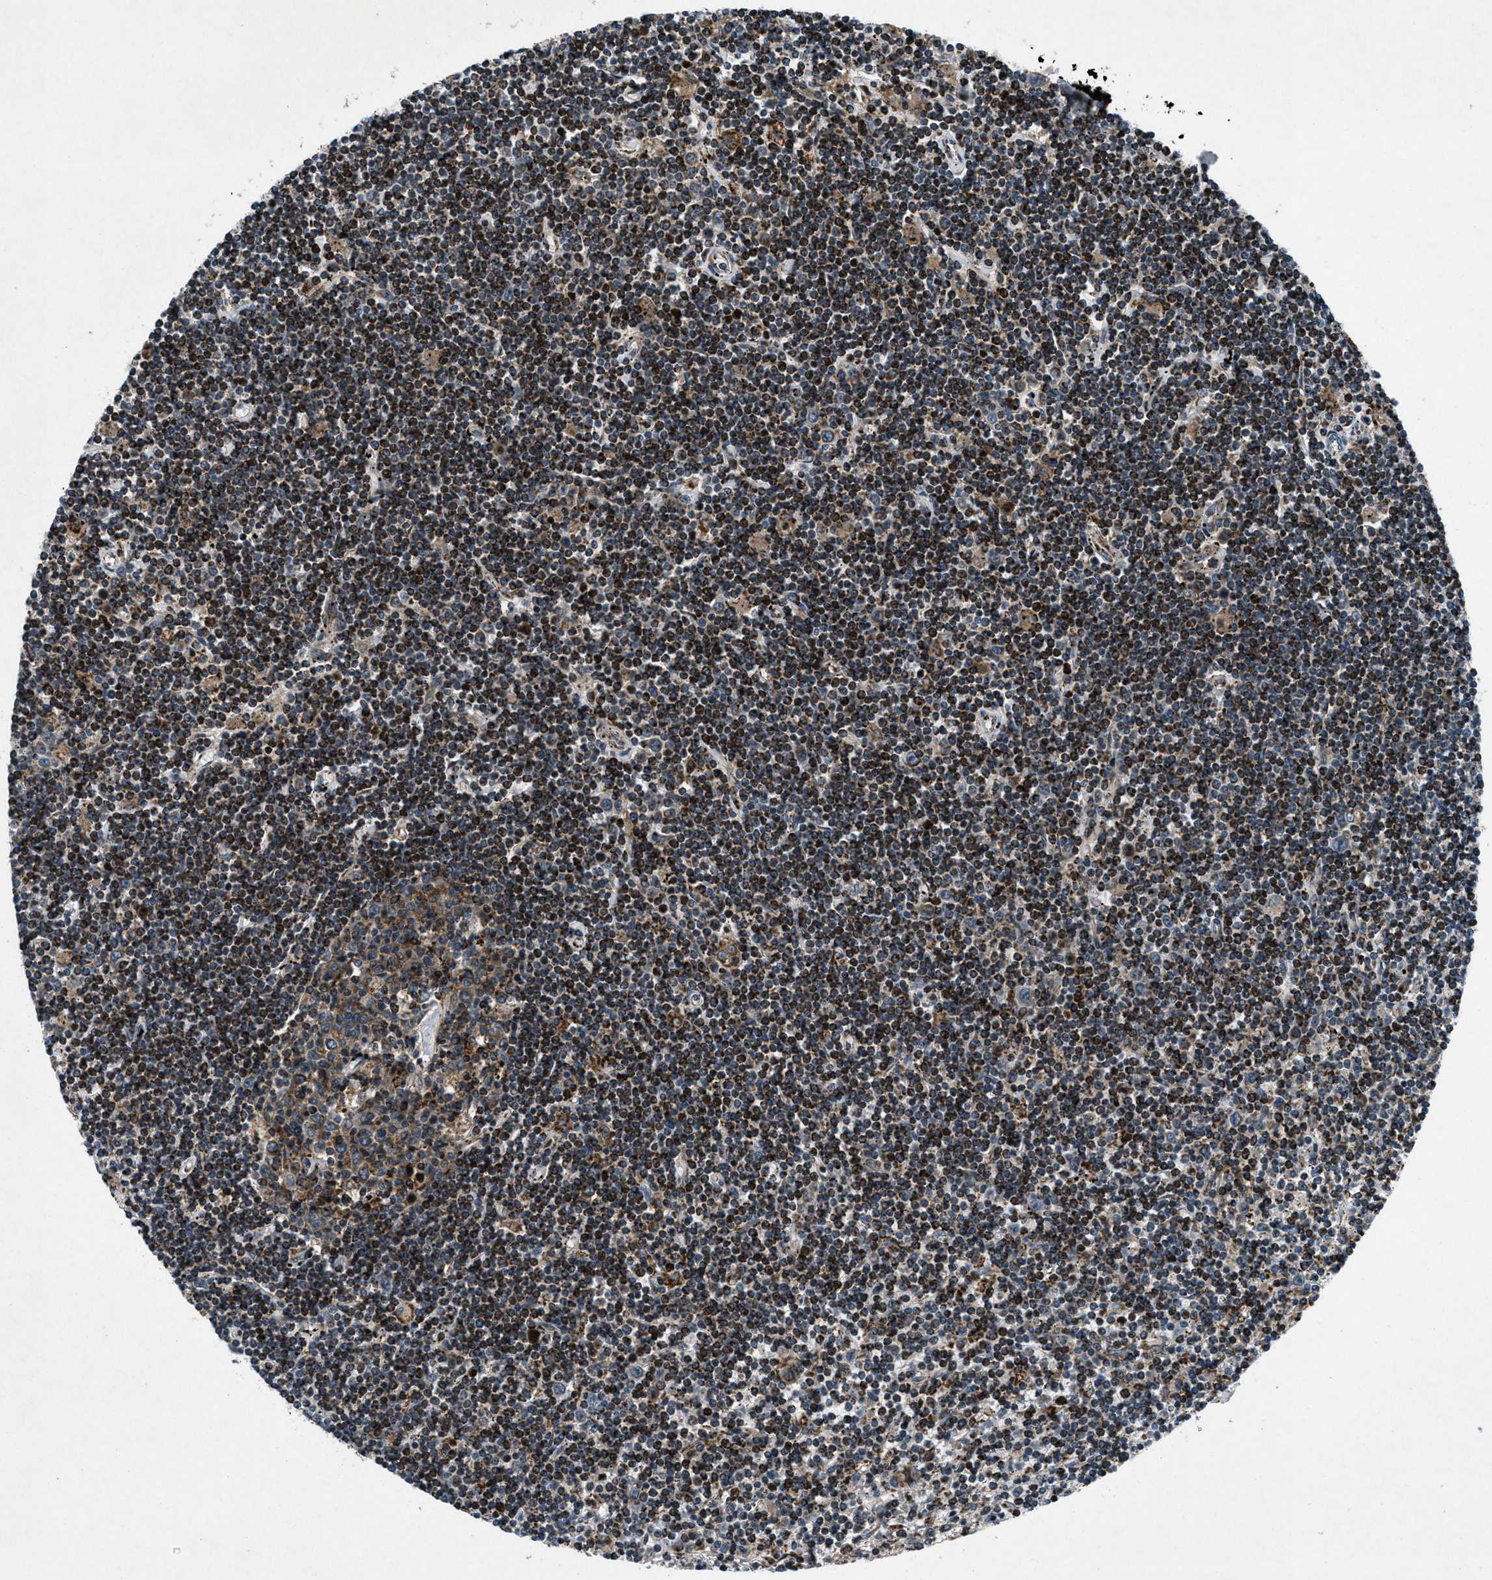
{"staining": {"intensity": "strong", "quantity": ">75%", "location": "cytoplasmic/membranous"}, "tissue": "lymphoma", "cell_type": "Tumor cells", "image_type": "cancer", "snomed": [{"axis": "morphology", "description": "Malignant lymphoma, non-Hodgkin's type, Low grade"}, {"axis": "topography", "description": "Spleen"}], "caption": "Protein expression analysis of lymphoma displays strong cytoplasmic/membranous expression in about >75% of tumor cells. (Brightfield microscopy of DAB IHC at high magnification).", "gene": "CLEC2D", "patient": {"sex": "male", "age": 76}}